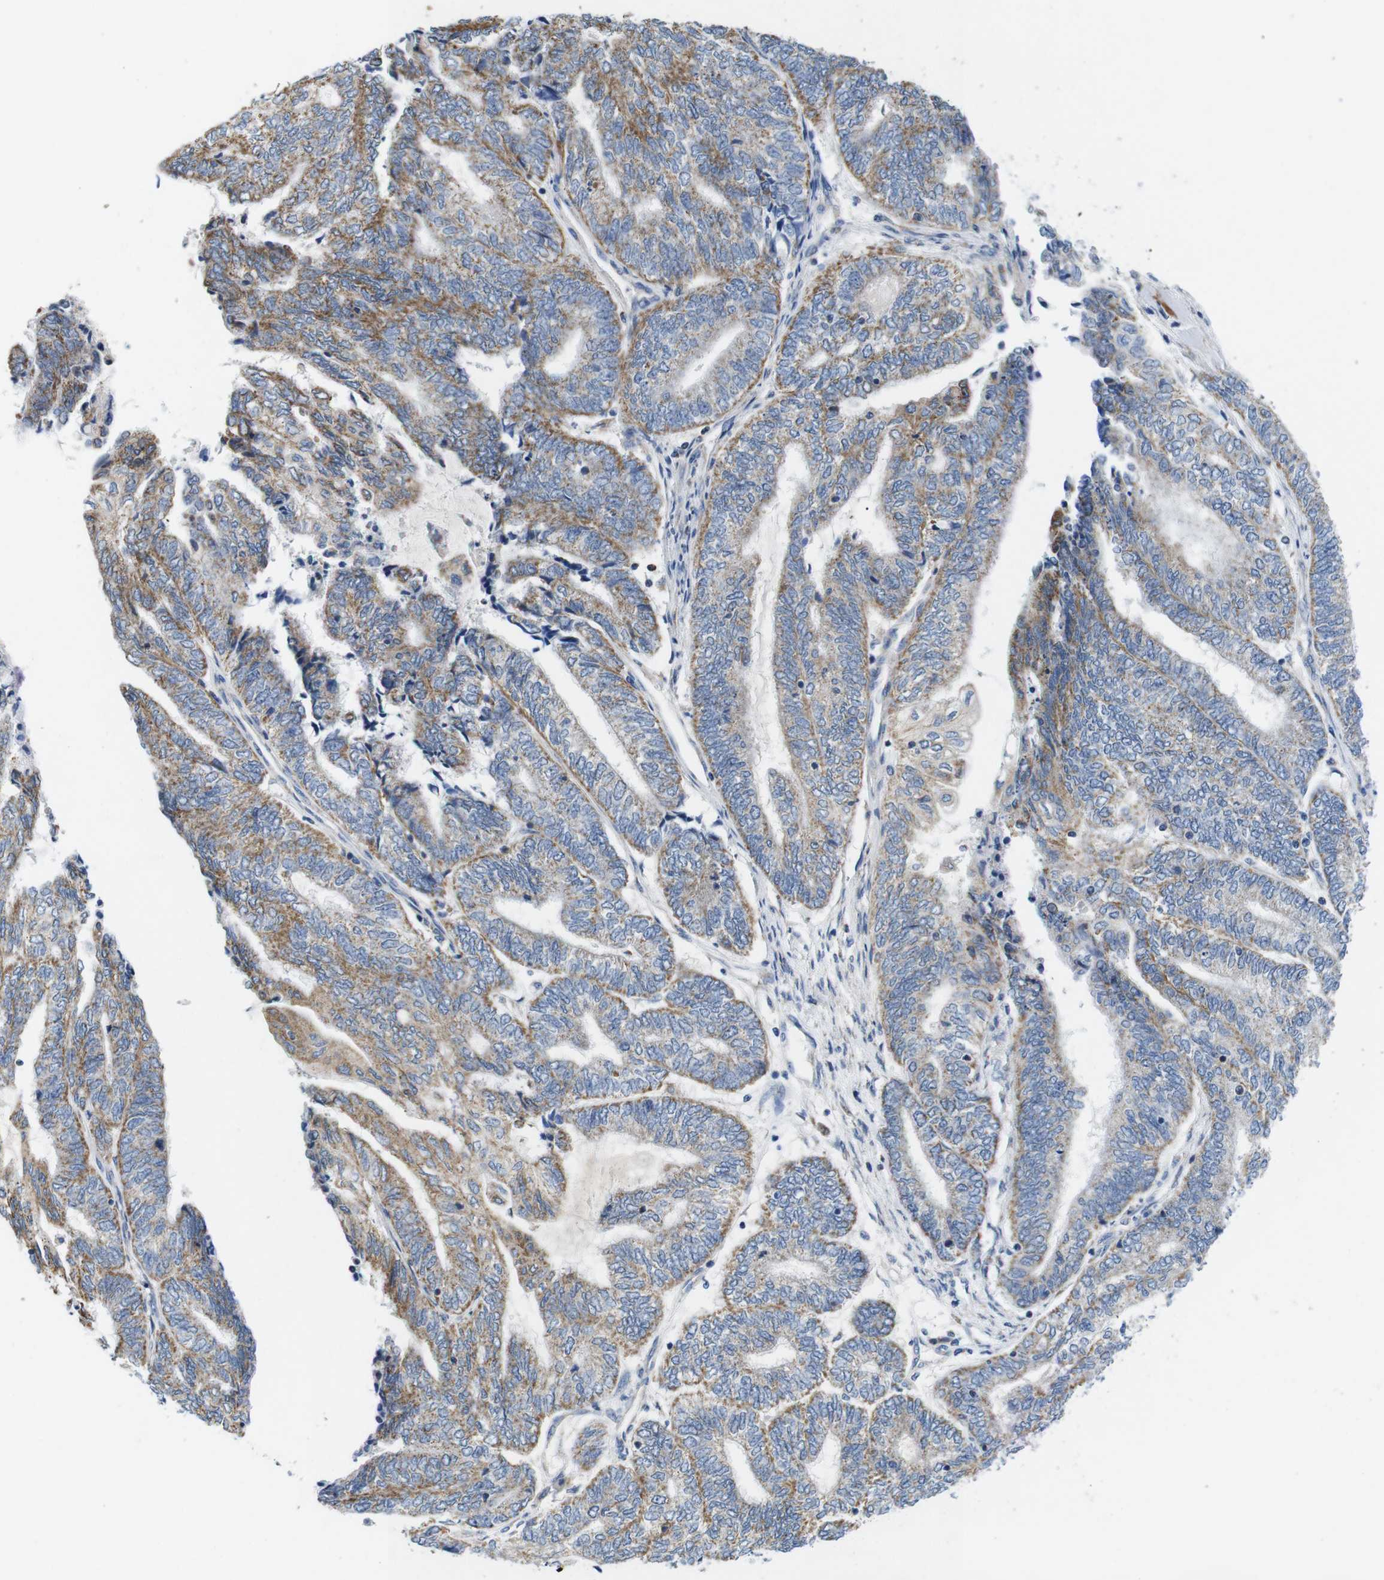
{"staining": {"intensity": "moderate", "quantity": ">75%", "location": "cytoplasmic/membranous"}, "tissue": "endometrial cancer", "cell_type": "Tumor cells", "image_type": "cancer", "snomed": [{"axis": "morphology", "description": "Adenocarcinoma, NOS"}, {"axis": "topography", "description": "Uterus"}, {"axis": "topography", "description": "Endometrium"}], "caption": "DAB immunohistochemical staining of human adenocarcinoma (endometrial) demonstrates moderate cytoplasmic/membranous protein staining in about >75% of tumor cells.", "gene": "F2RL1", "patient": {"sex": "female", "age": 70}}